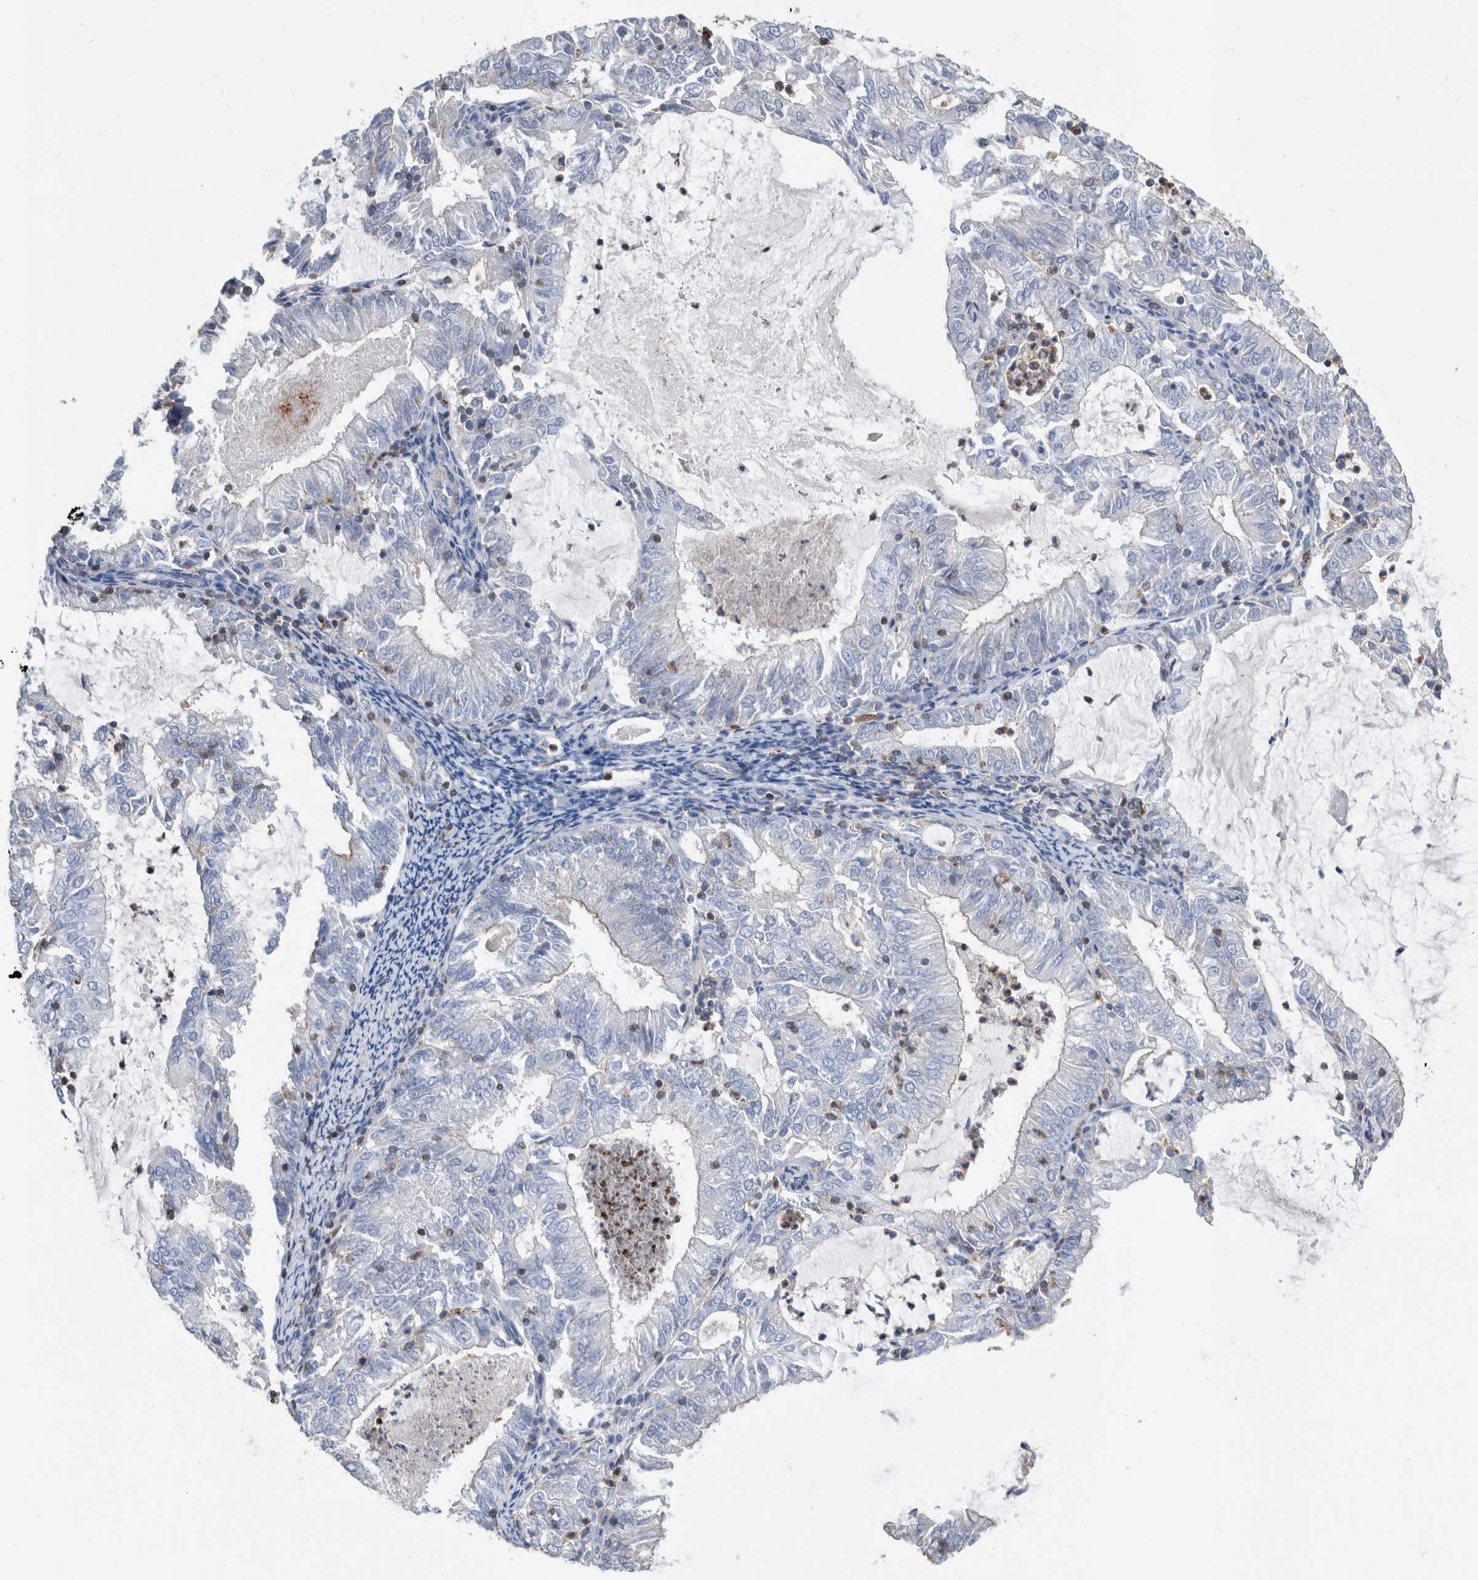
{"staining": {"intensity": "negative", "quantity": "none", "location": "none"}, "tissue": "endometrial cancer", "cell_type": "Tumor cells", "image_type": "cancer", "snomed": [{"axis": "morphology", "description": "Adenocarcinoma, NOS"}, {"axis": "topography", "description": "Endometrium"}], "caption": "IHC of endometrial adenocarcinoma displays no expression in tumor cells.", "gene": "MS4A4A", "patient": {"sex": "female", "age": 57}}